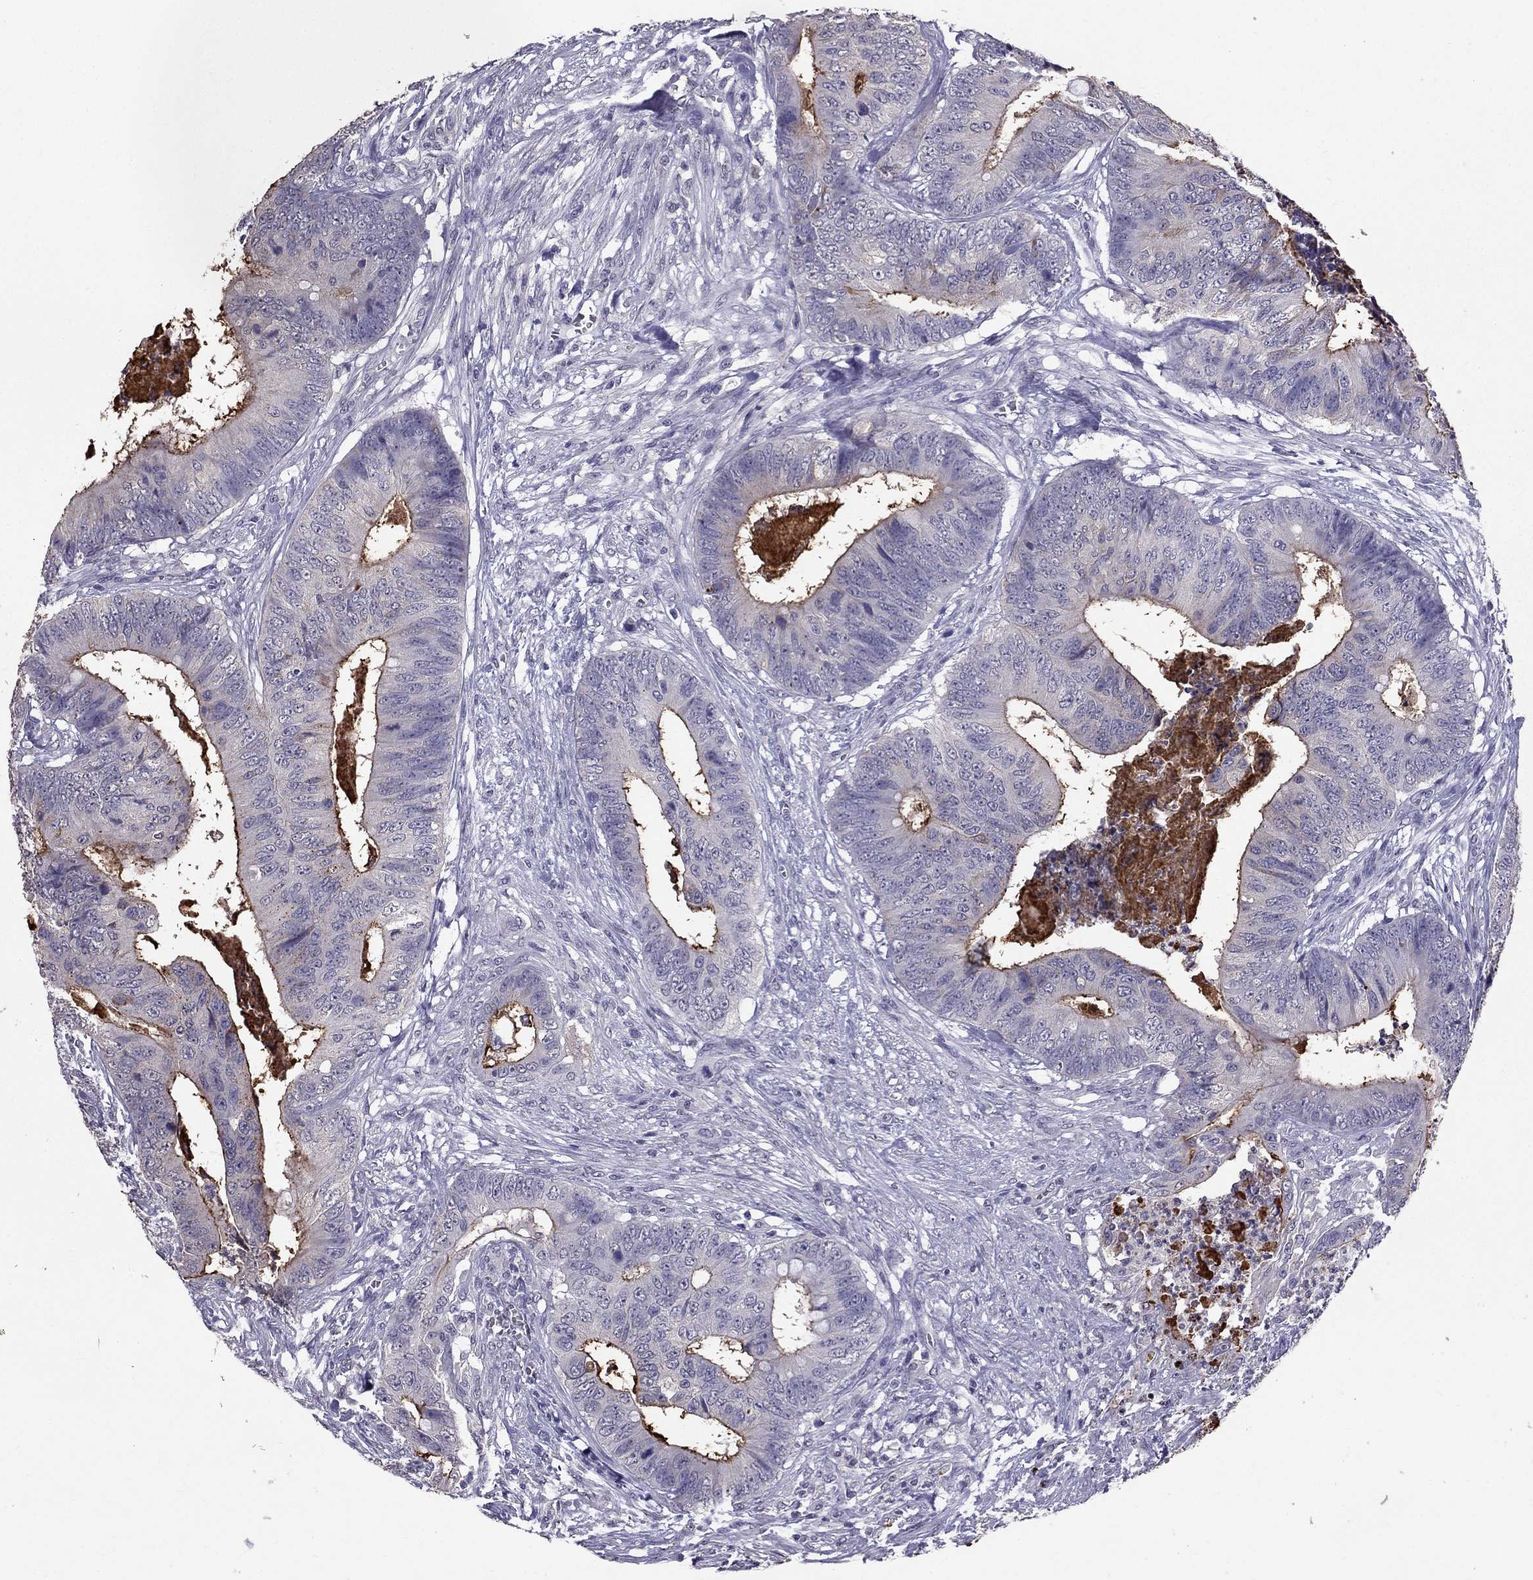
{"staining": {"intensity": "moderate", "quantity": "<25%", "location": "cytoplasmic/membranous"}, "tissue": "colorectal cancer", "cell_type": "Tumor cells", "image_type": "cancer", "snomed": [{"axis": "morphology", "description": "Adenocarcinoma, NOS"}, {"axis": "topography", "description": "Colon"}], "caption": "Adenocarcinoma (colorectal) tissue shows moderate cytoplasmic/membranous positivity in approximately <25% of tumor cells, visualized by immunohistochemistry.", "gene": "SCG5", "patient": {"sex": "male", "age": 84}}